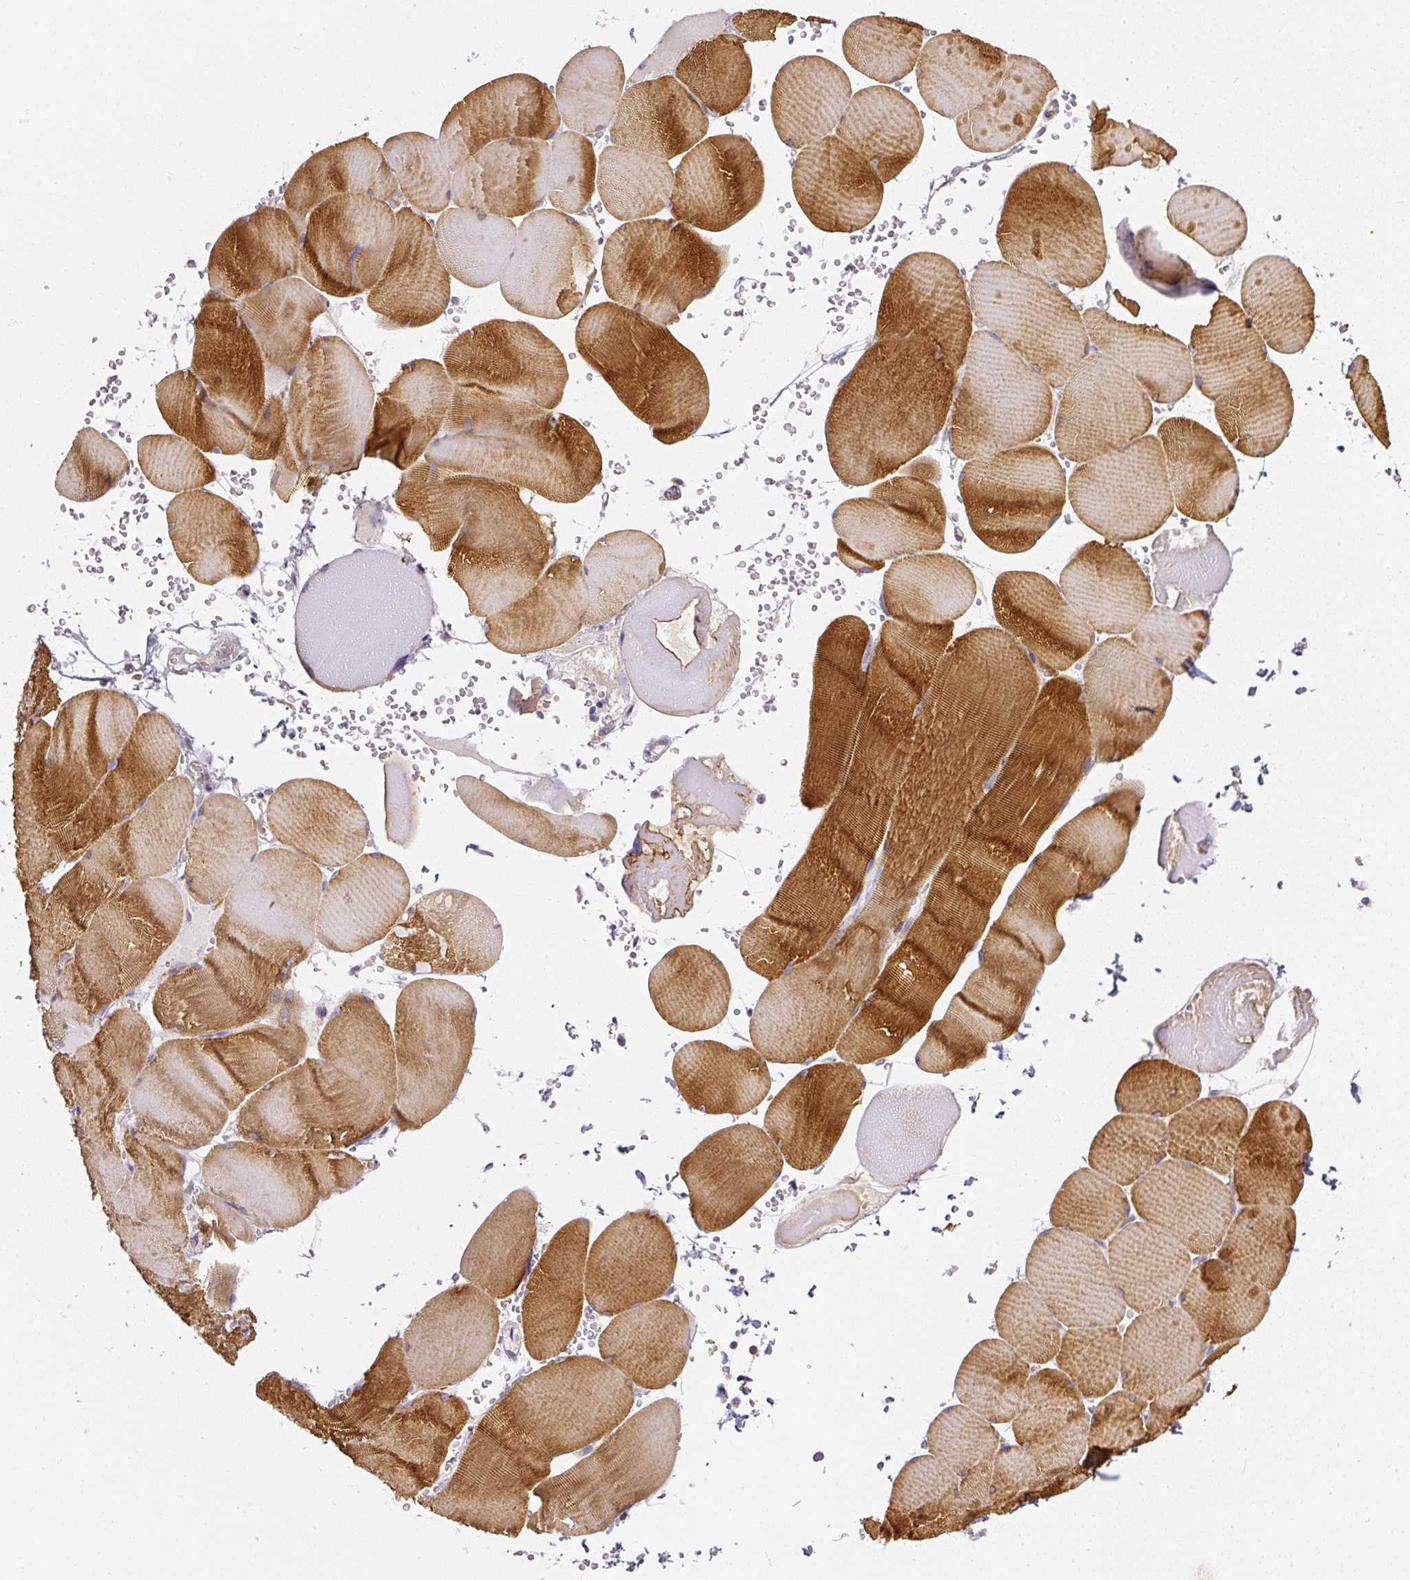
{"staining": {"intensity": "strong", "quantity": ">75%", "location": "cytoplasmic/membranous"}, "tissue": "skeletal muscle", "cell_type": "Myocytes", "image_type": "normal", "snomed": [{"axis": "morphology", "description": "Normal tissue, NOS"}, {"axis": "topography", "description": "Skeletal muscle"}, {"axis": "topography", "description": "Head-Neck"}], "caption": "Normal skeletal muscle was stained to show a protein in brown. There is high levels of strong cytoplasmic/membranous staining in approximately >75% of myocytes. The staining was performed using DAB, with brown indicating positive protein expression. Nuclei are stained blue with hematoxylin.", "gene": "RPL10A", "patient": {"sex": "male", "age": 66}}